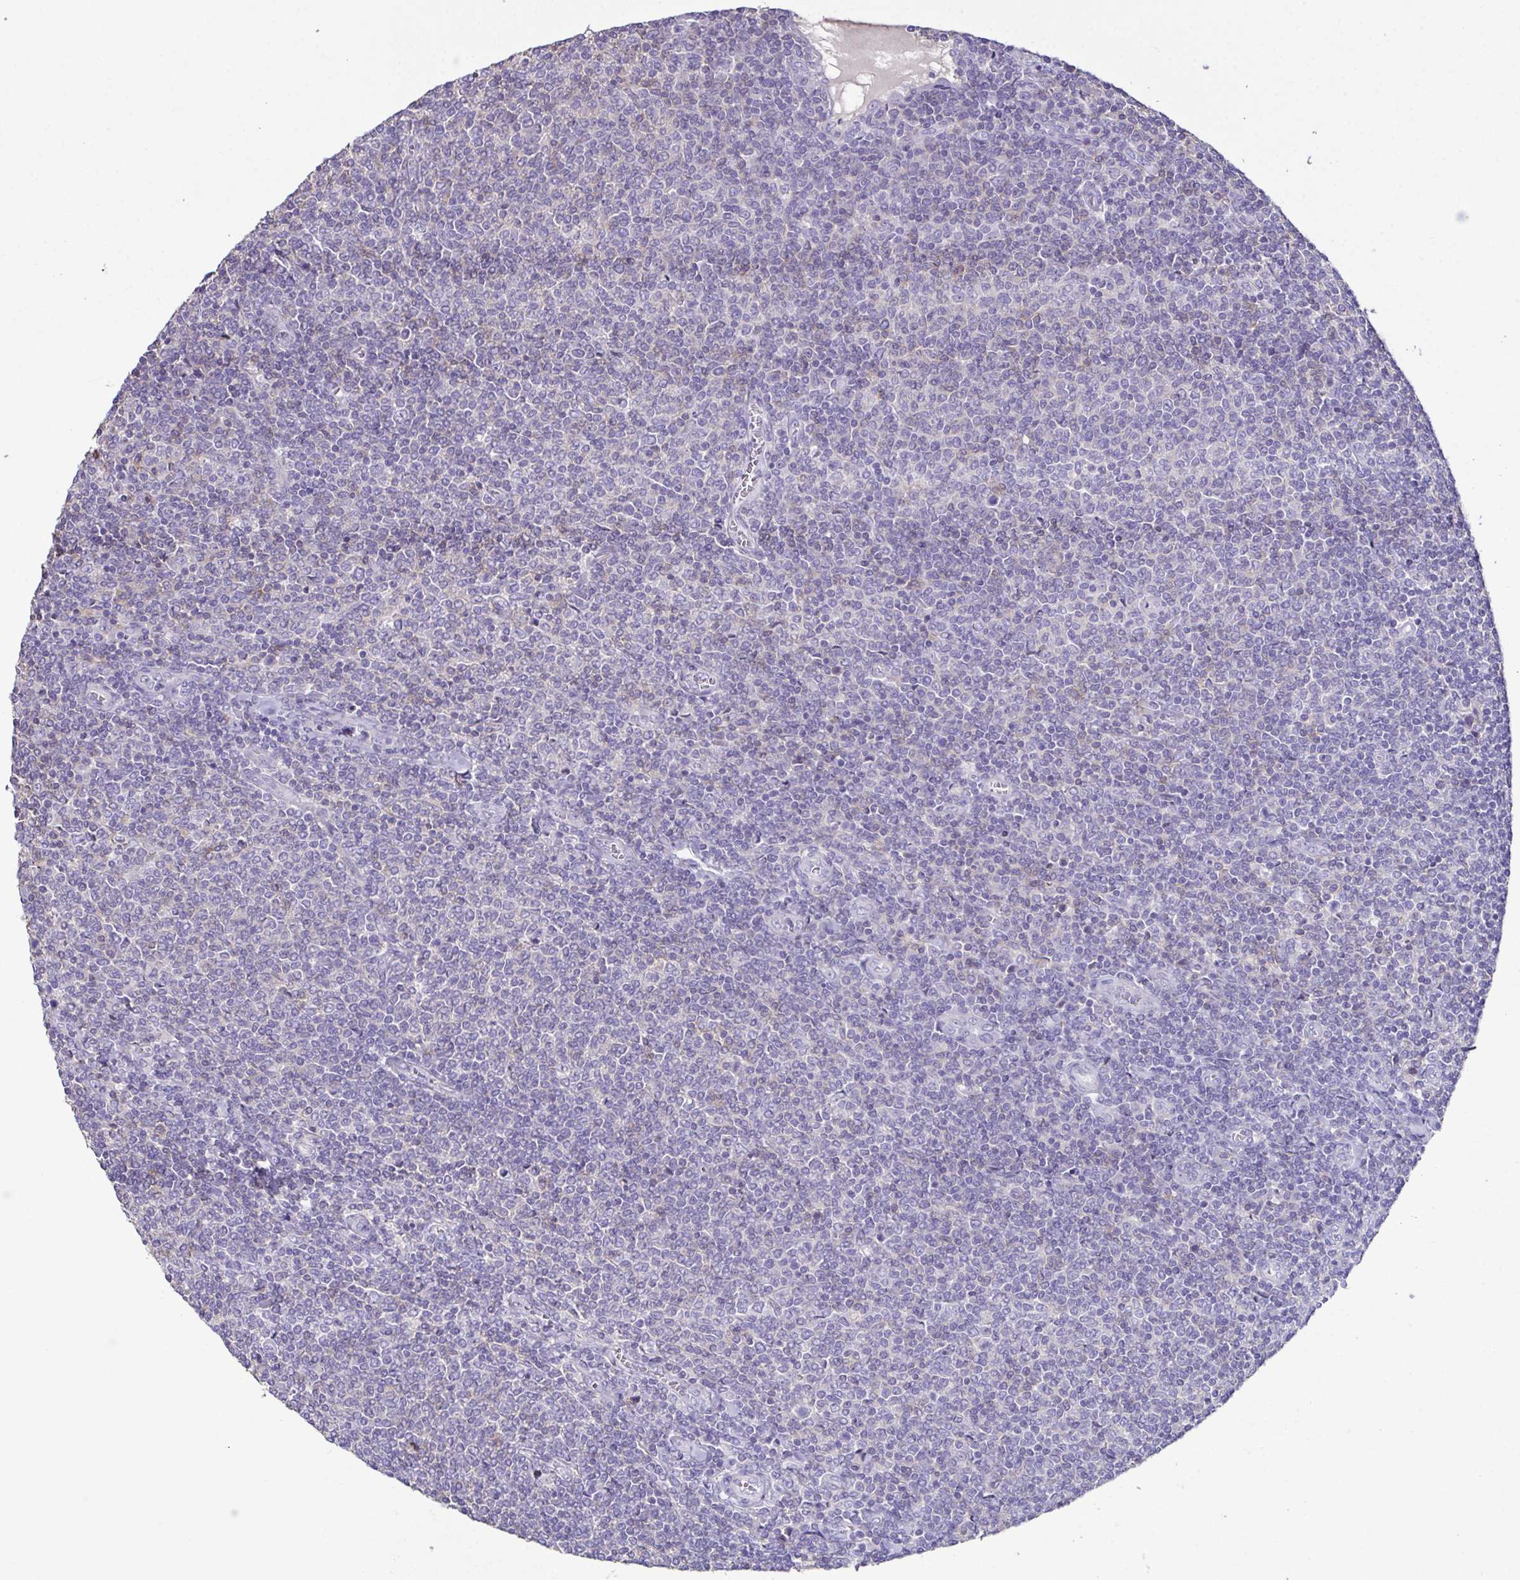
{"staining": {"intensity": "negative", "quantity": "none", "location": "none"}, "tissue": "lymphoma", "cell_type": "Tumor cells", "image_type": "cancer", "snomed": [{"axis": "morphology", "description": "Malignant lymphoma, non-Hodgkin's type, Low grade"}, {"axis": "topography", "description": "Lymph node"}], "caption": "Tumor cells show no significant protein expression in lymphoma.", "gene": "MARCO", "patient": {"sex": "male", "age": 52}}